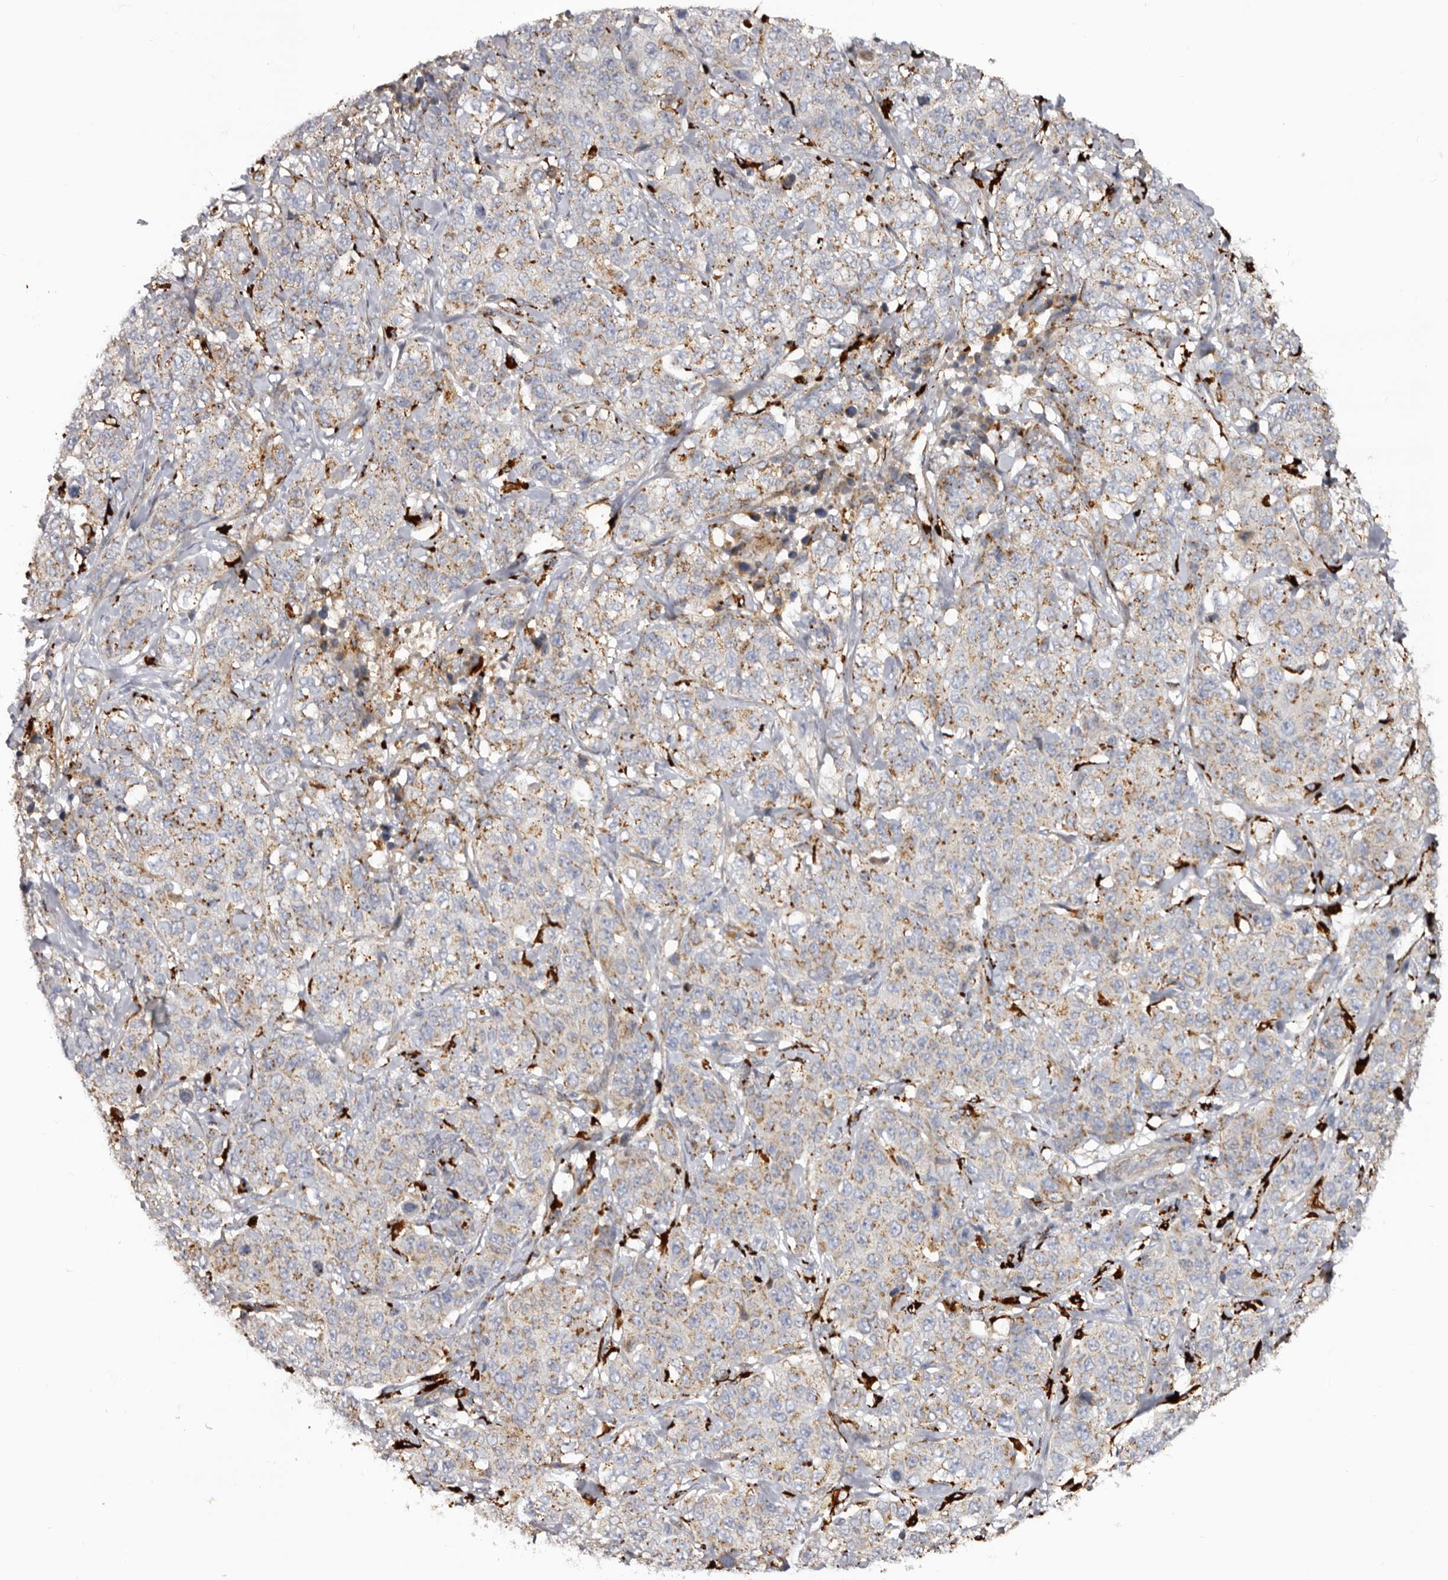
{"staining": {"intensity": "moderate", "quantity": "25%-75%", "location": "cytoplasmic/membranous"}, "tissue": "stomach cancer", "cell_type": "Tumor cells", "image_type": "cancer", "snomed": [{"axis": "morphology", "description": "Adenocarcinoma, NOS"}, {"axis": "topography", "description": "Stomach"}], "caption": "Approximately 25%-75% of tumor cells in stomach adenocarcinoma demonstrate moderate cytoplasmic/membranous protein positivity as visualized by brown immunohistochemical staining.", "gene": "MECR", "patient": {"sex": "male", "age": 48}}